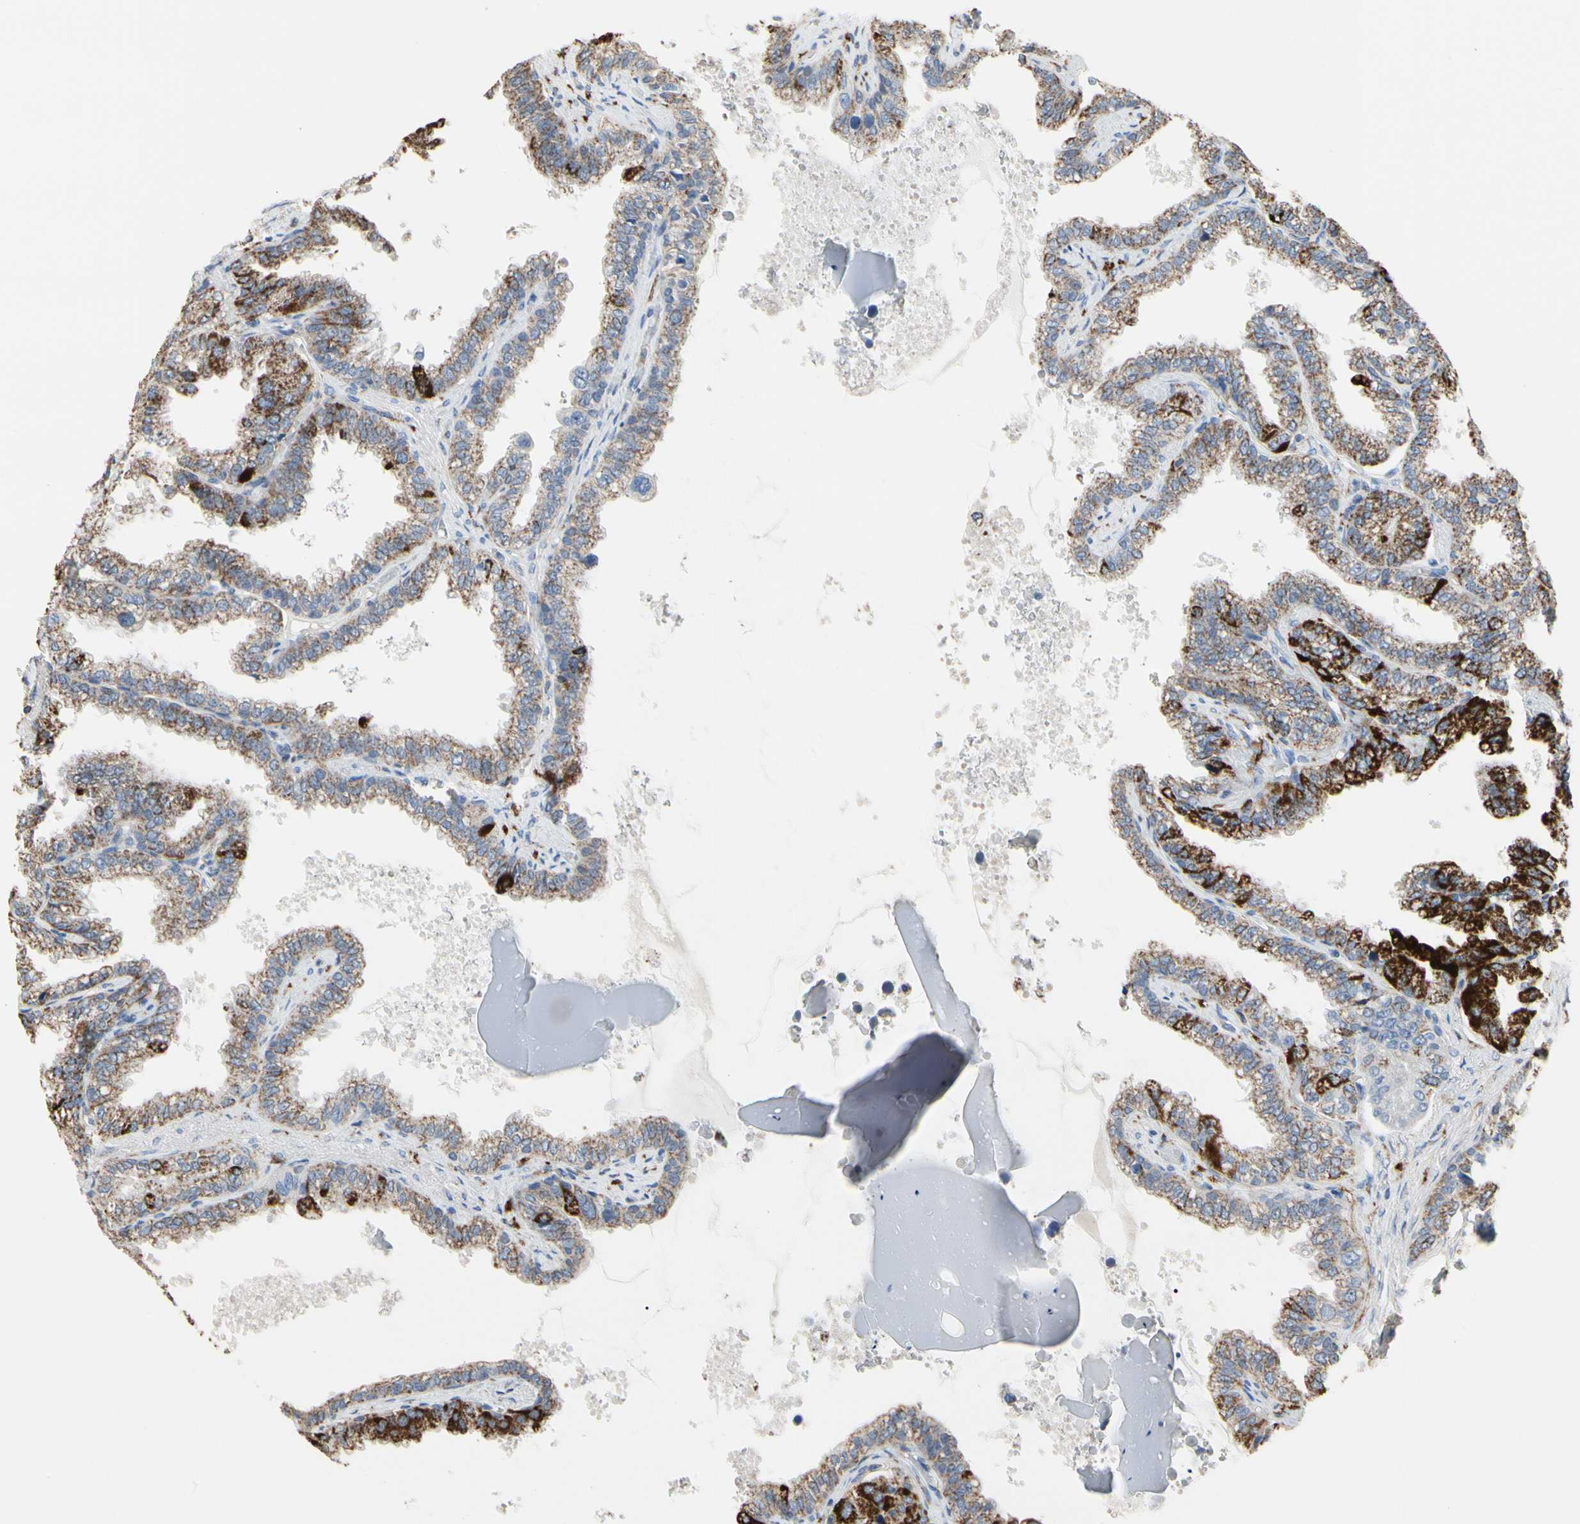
{"staining": {"intensity": "strong", "quantity": "<25%", "location": "cytoplasmic/membranous"}, "tissue": "seminal vesicle", "cell_type": "Glandular cells", "image_type": "normal", "snomed": [{"axis": "morphology", "description": "Normal tissue, NOS"}, {"axis": "topography", "description": "Seminal veicle"}], "caption": "A photomicrograph of seminal vesicle stained for a protein demonstrates strong cytoplasmic/membranous brown staining in glandular cells.", "gene": "TUBA1A", "patient": {"sex": "male", "age": 46}}